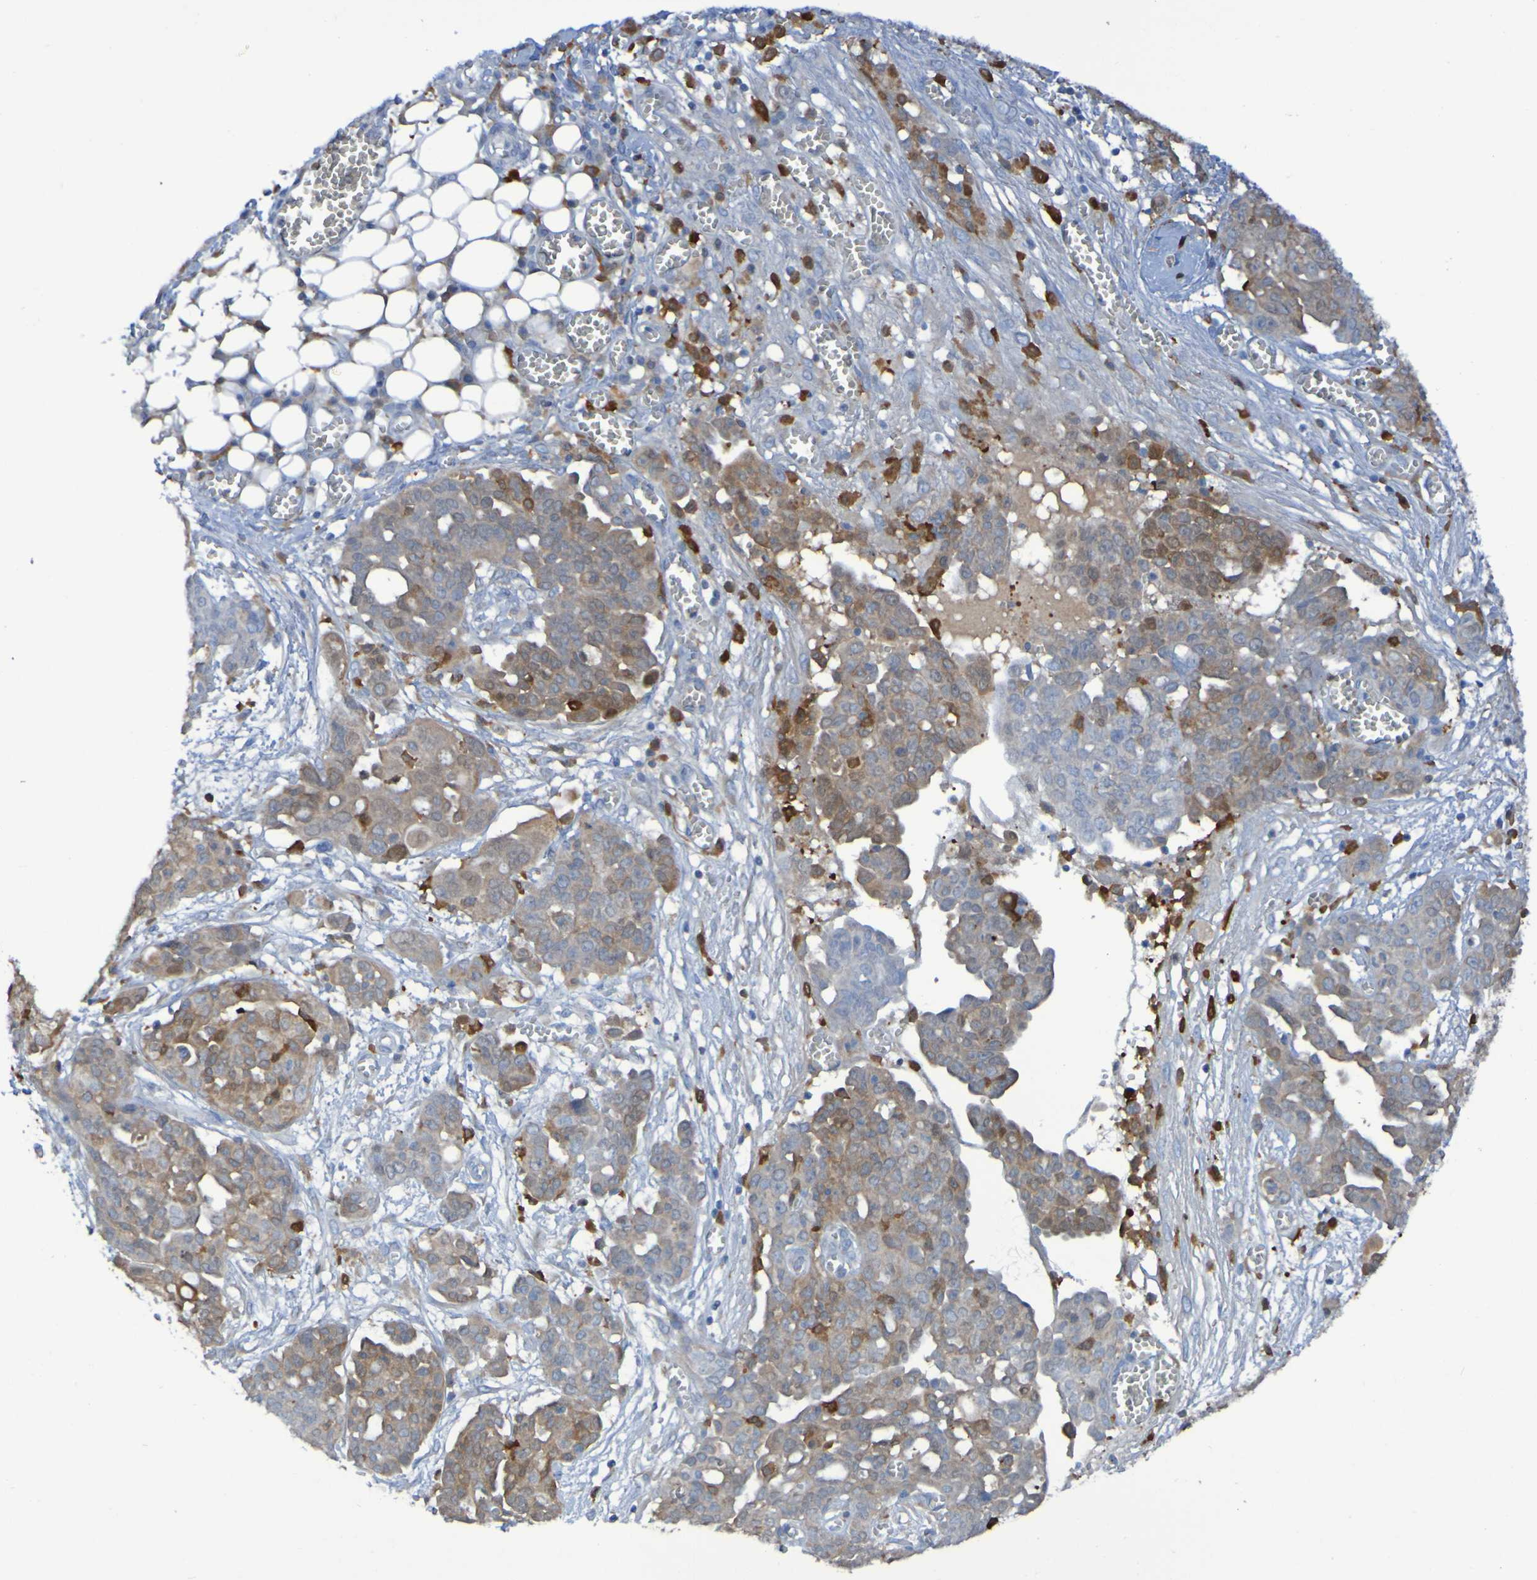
{"staining": {"intensity": "weak", "quantity": ">75%", "location": "cytoplasmic/membranous"}, "tissue": "ovarian cancer", "cell_type": "Tumor cells", "image_type": "cancer", "snomed": [{"axis": "morphology", "description": "Cystadenocarcinoma, serous, NOS"}, {"axis": "topography", "description": "Soft tissue"}, {"axis": "topography", "description": "Ovary"}], "caption": "Protein expression by immunohistochemistry (IHC) shows weak cytoplasmic/membranous expression in approximately >75% of tumor cells in ovarian cancer.", "gene": "MPPE1", "patient": {"sex": "female", "age": 57}}